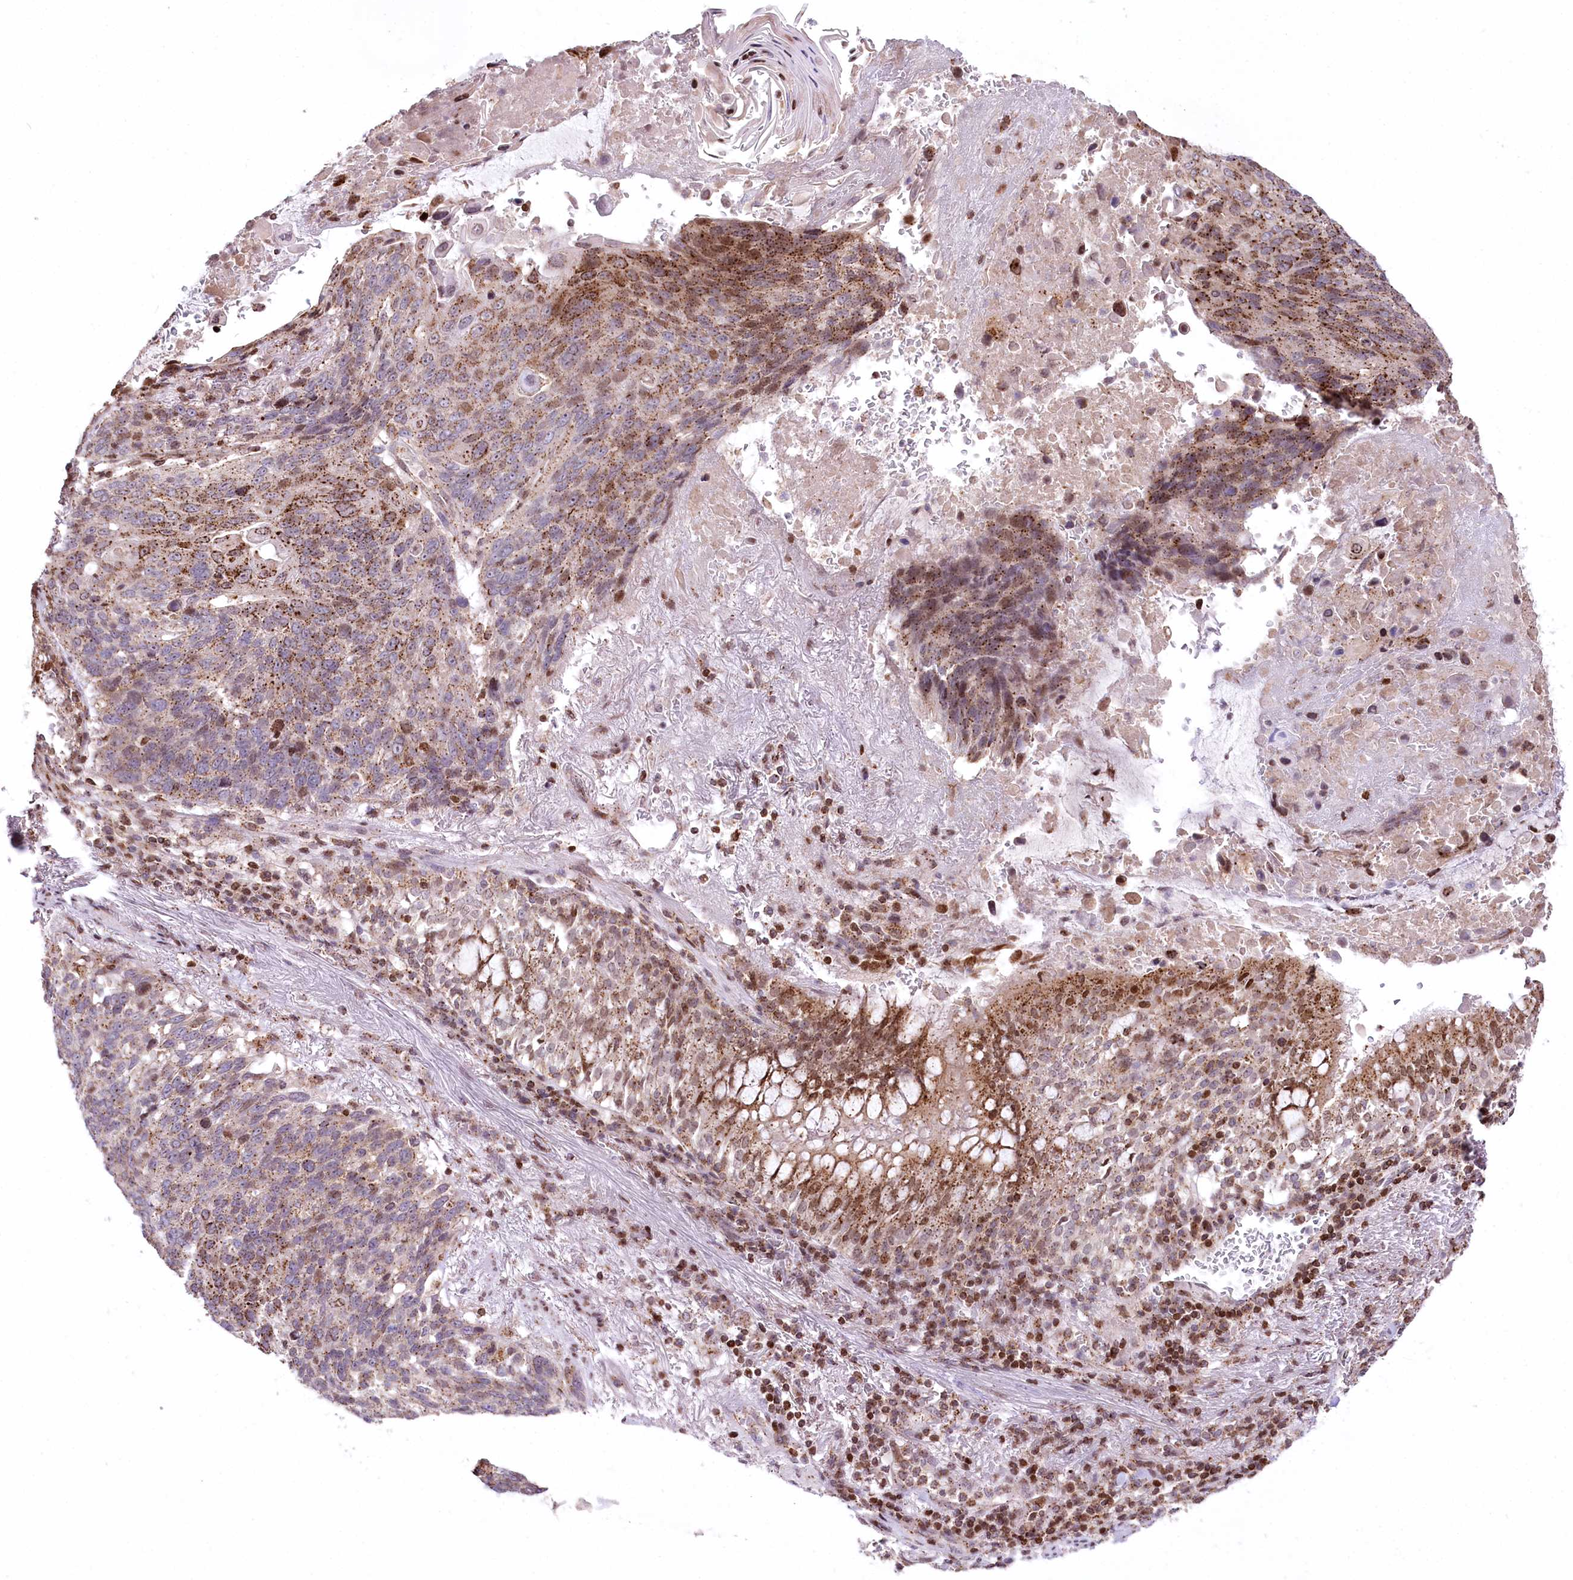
{"staining": {"intensity": "moderate", "quantity": "25%-75%", "location": "cytoplasmic/membranous,nuclear"}, "tissue": "lung cancer", "cell_type": "Tumor cells", "image_type": "cancer", "snomed": [{"axis": "morphology", "description": "Squamous cell carcinoma, NOS"}, {"axis": "topography", "description": "Lung"}], "caption": "Squamous cell carcinoma (lung) tissue reveals moderate cytoplasmic/membranous and nuclear expression in about 25%-75% of tumor cells", "gene": "ZFYVE27", "patient": {"sex": "male", "age": 66}}